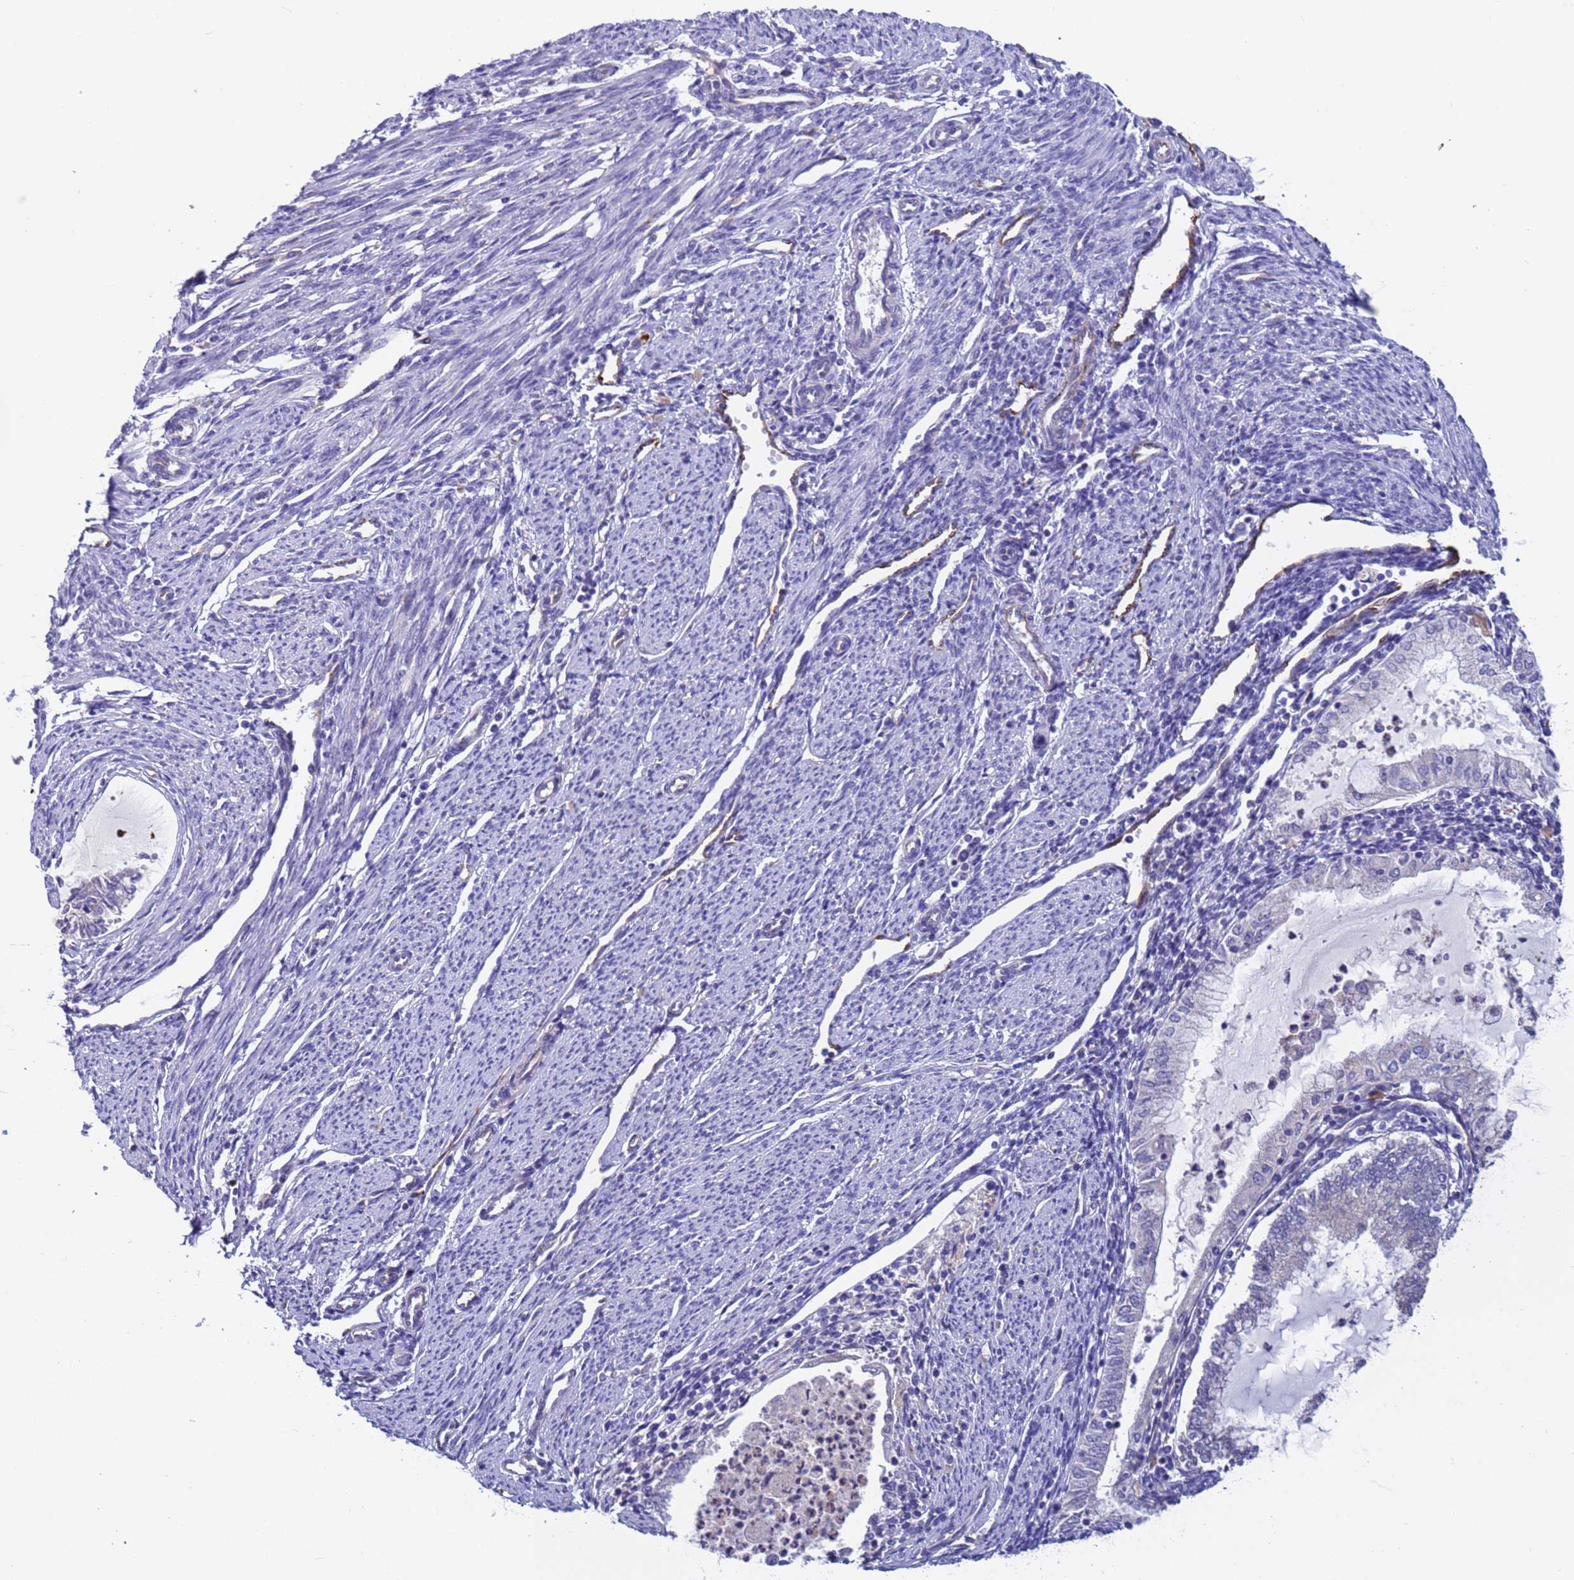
{"staining": {"intensity": "negative", "quantity": "none", "location": "none"}, "tissue": "endometrial cancer", "cell_type": "Tumor cells", "image_type": "cancer", "snomed": [{"axis": "morphology", "description": "Adenocarcinoma, NOS"}, {"axis": "topography", "description": "Endometrium"}], "caption": "An IHC image of endometrial cancer is shown. There is no staining in tumor cells of endometrial cancer.", "gene": "ZNF248", "patient": {"sex": "female", "age": 79}}